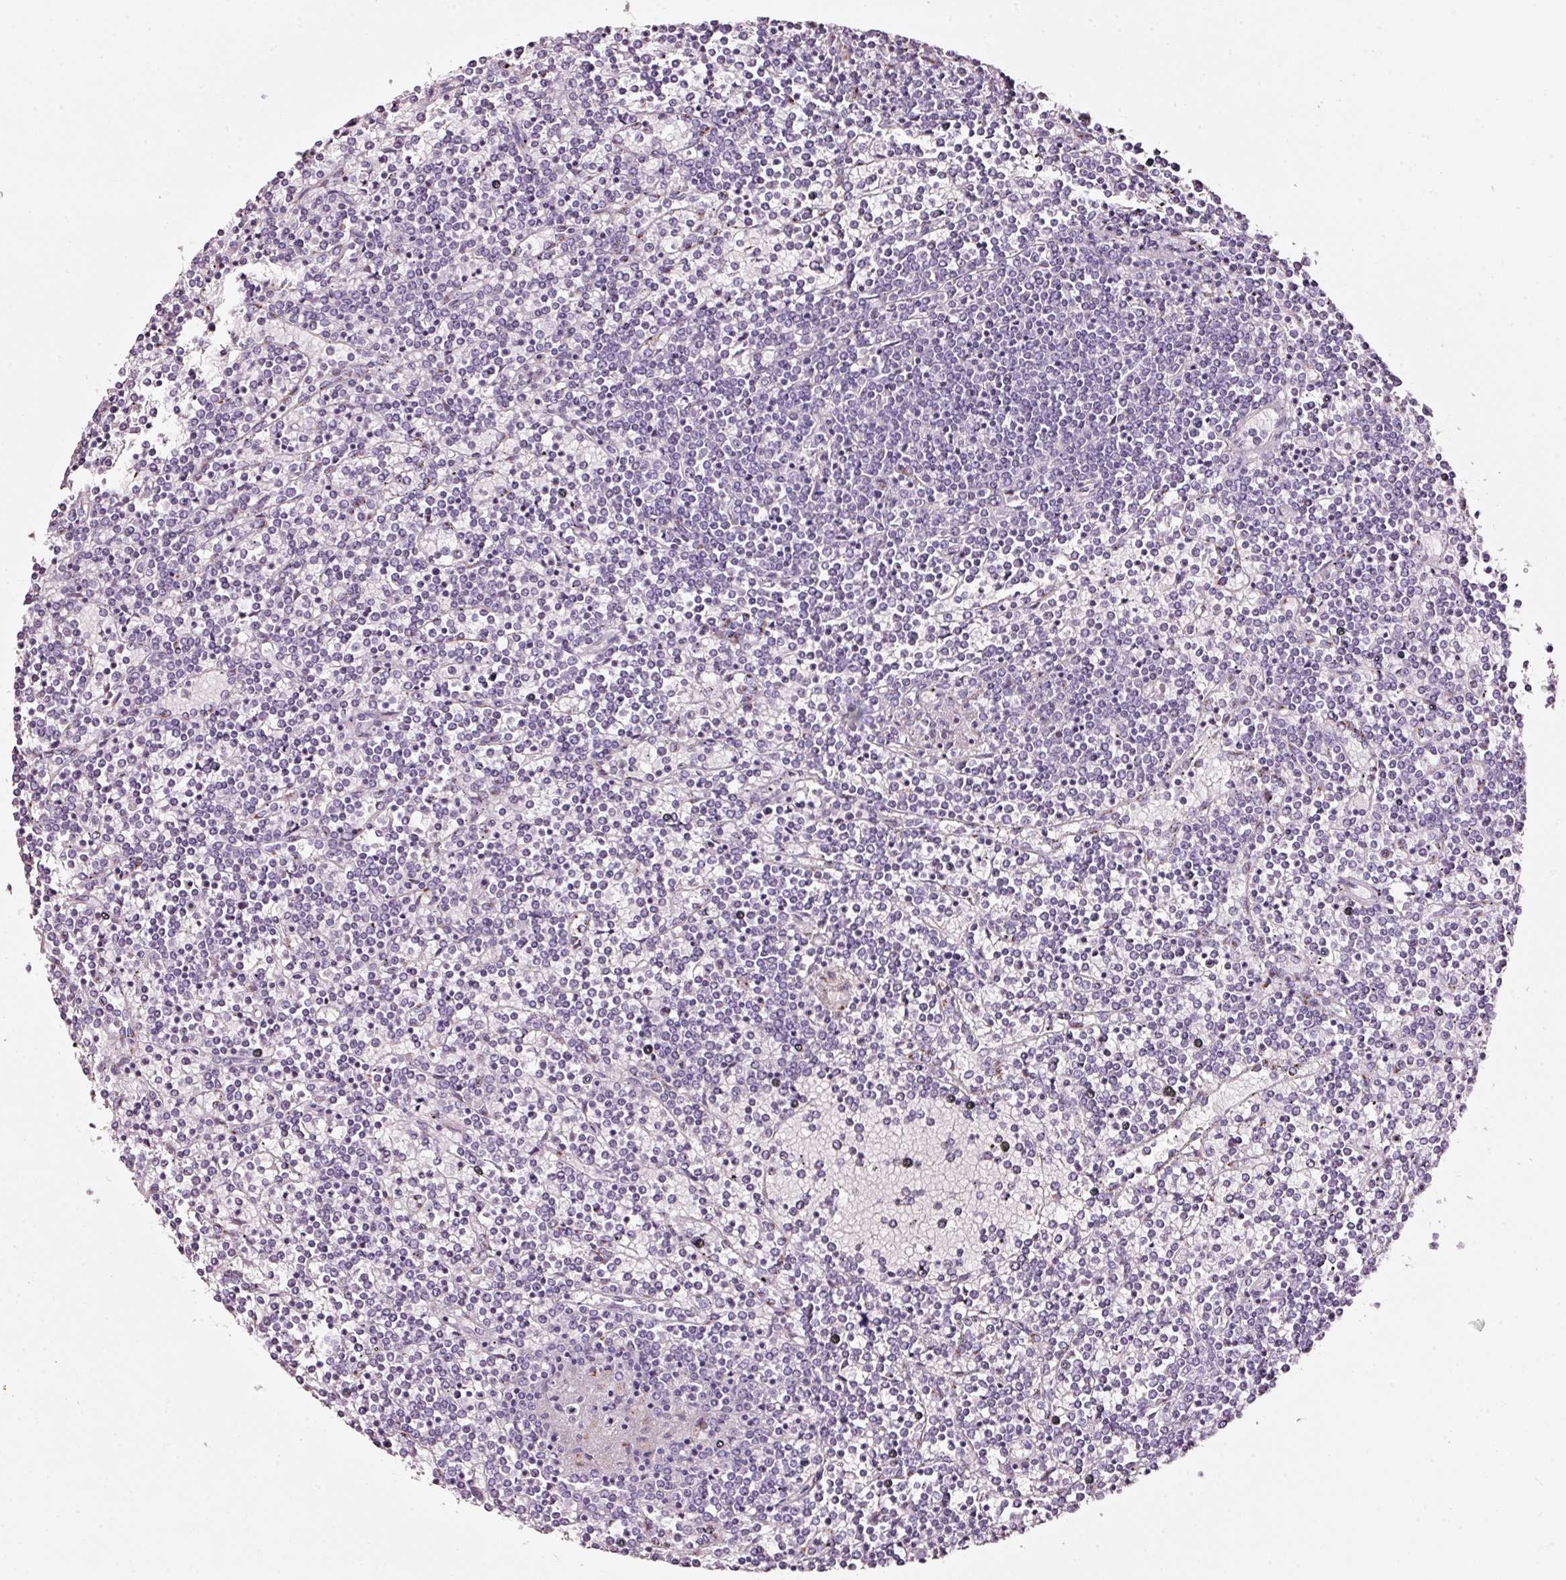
{"staining": {"intensity": "negative", "quantity": "none", "location": "none"}, "tissue": "lymphoma", "cell_type": "Tumor cells", "image_type": "cancer", "snomed": [{"axis": "morphology", "description": "Malignant lymphoma, non-Hodgkin's type, Low grade"}, {"axis": "topography", "description": "Spleen"}], "caption": "Immunohistochemical staining of human lymphoma reveals no significant positivity in tumor cells.", "gene": "SDF4", "patient": {"sex": "female", "age": 19}}